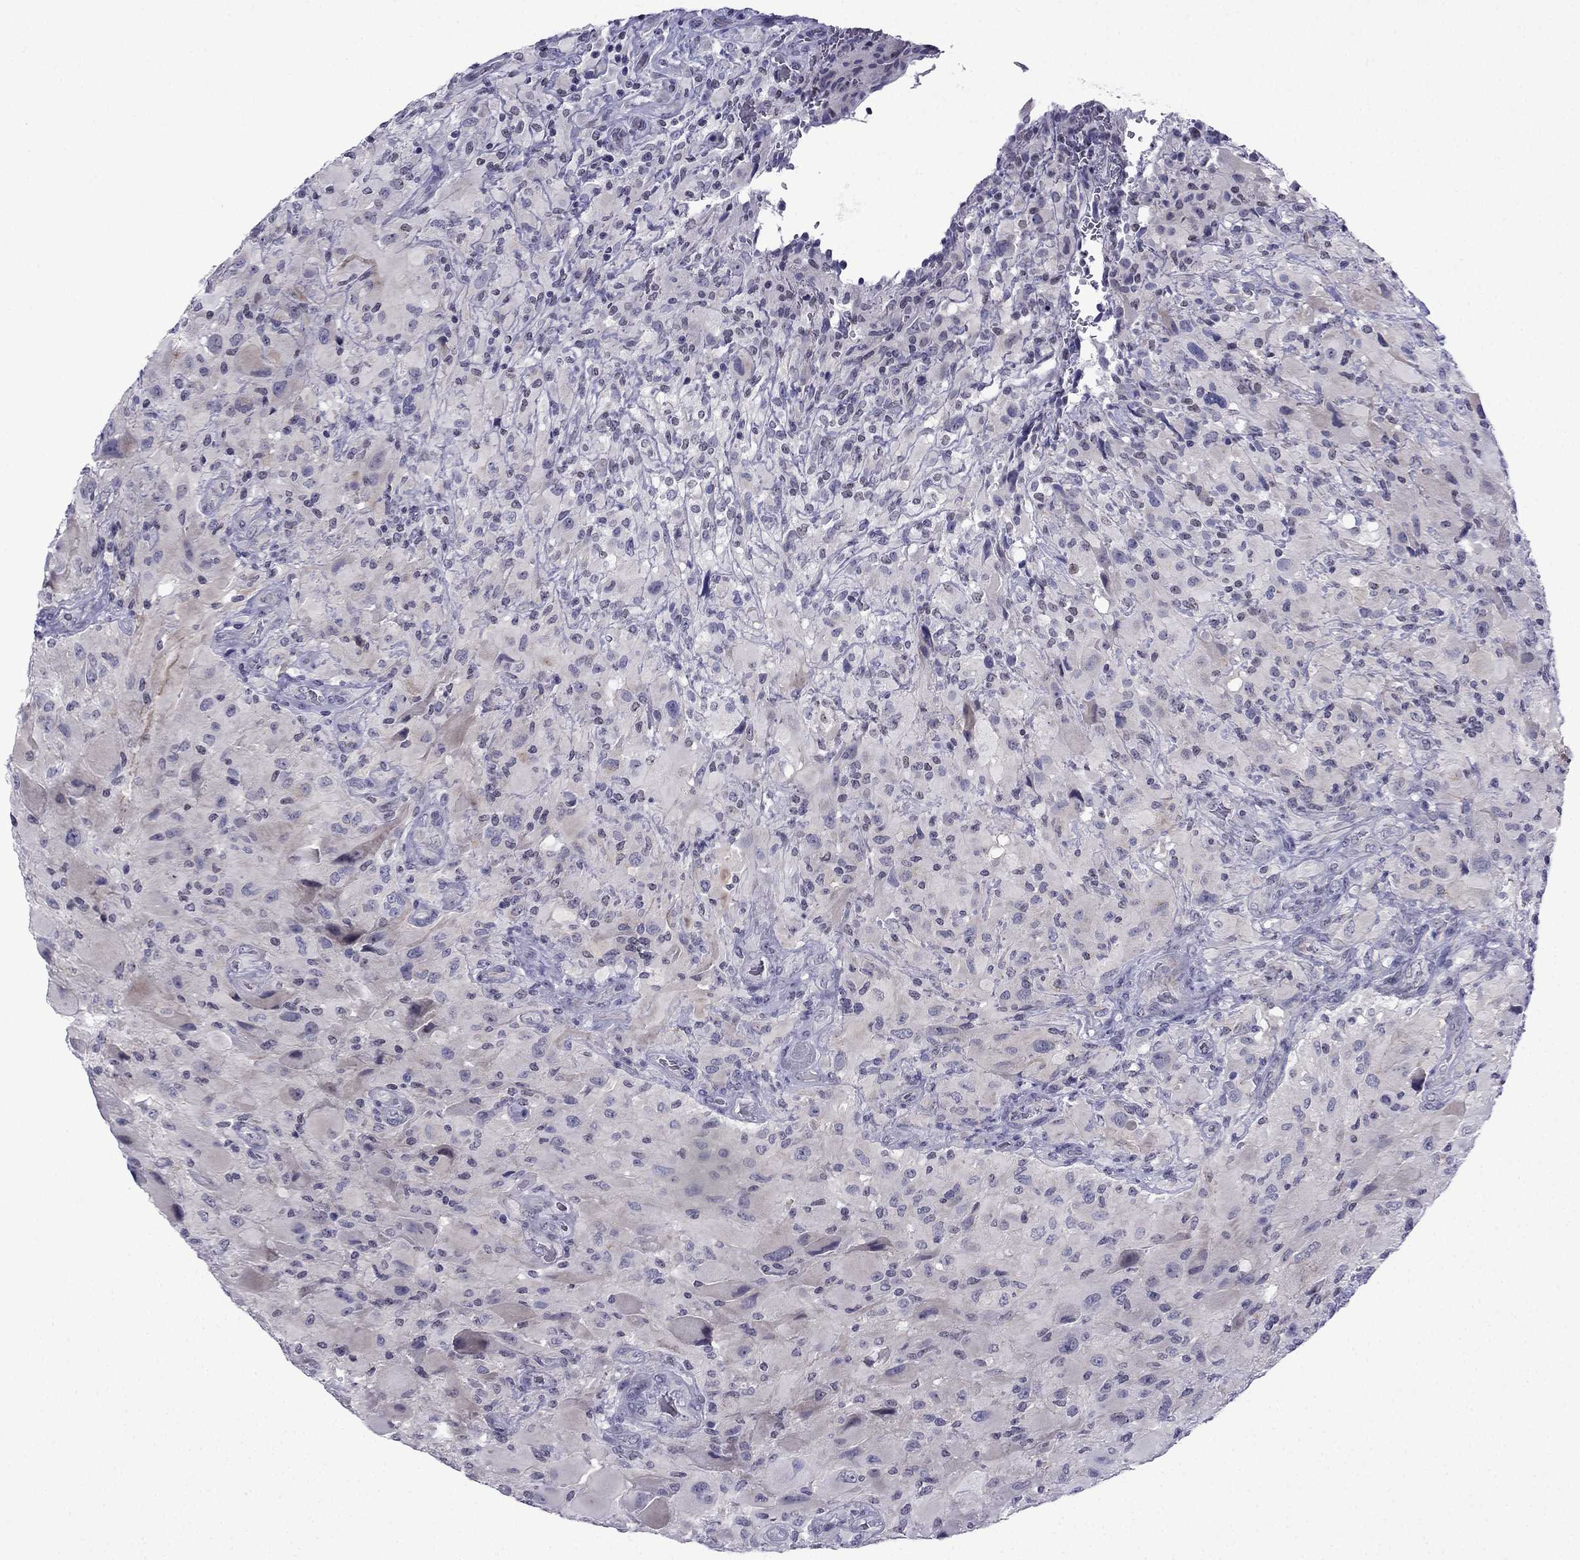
{"staining": {"intensity": "negative", "quantity": "none", "location": "none"}, "tissue": "glioma", "cell_type": "Tumor cells", "image_type": "cancer", "snomed": [{"axis": "morphology", "description": "Glioma, malignant, High grade"}, {"axis": "topography", "description": "Cerebral cortex"}], "caption": "A micrograph of human malignant high-grade glioma is negative for staining in tumor cells.", "gene": "POM121L12", "patient": {"sex": "male", "age": 35}}